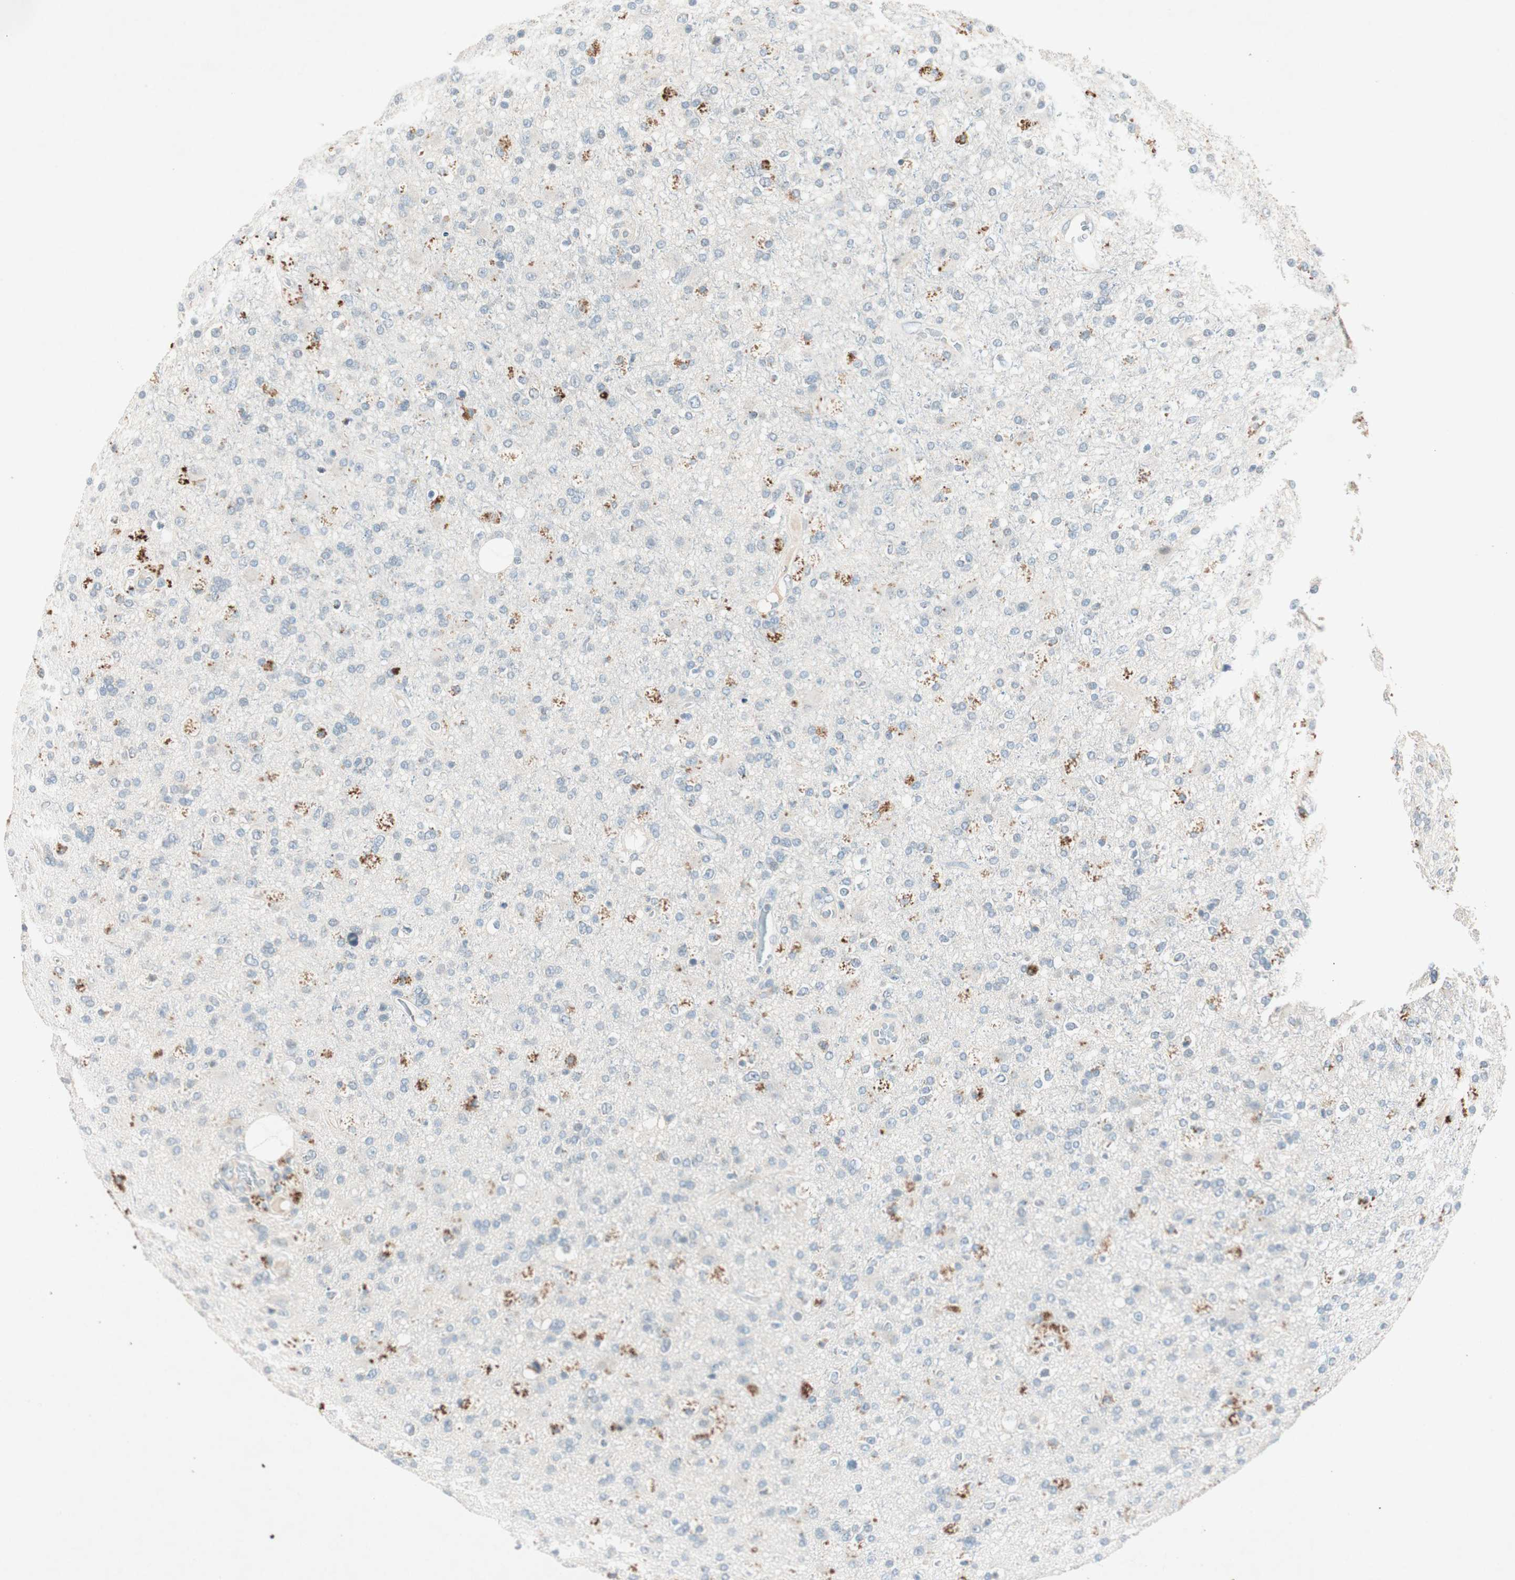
{"staining": {"intensity": "weak", "quantity": "<25%", "location": "cytoplasmic/membranous"}, "tissue": "glioma", "cell_type": "Tumor cells", "image_type": "cancer", "snomed": [{"axis": "morphology", "description": "Glioma, malignant, High grade"}, {"axis": "topography", "description": "Brain"}], "caption": "A micrograph of high-grade glioma (malignant) stained for a protein exhibits no brown staining in tumor cells. Brightfield microscopy of IHC stained with DAB (brown) and hematoxylin (blue), captured at high magnification.", "gene": "NKAIN1", "patient": {"sex": "male", "age": 33}}